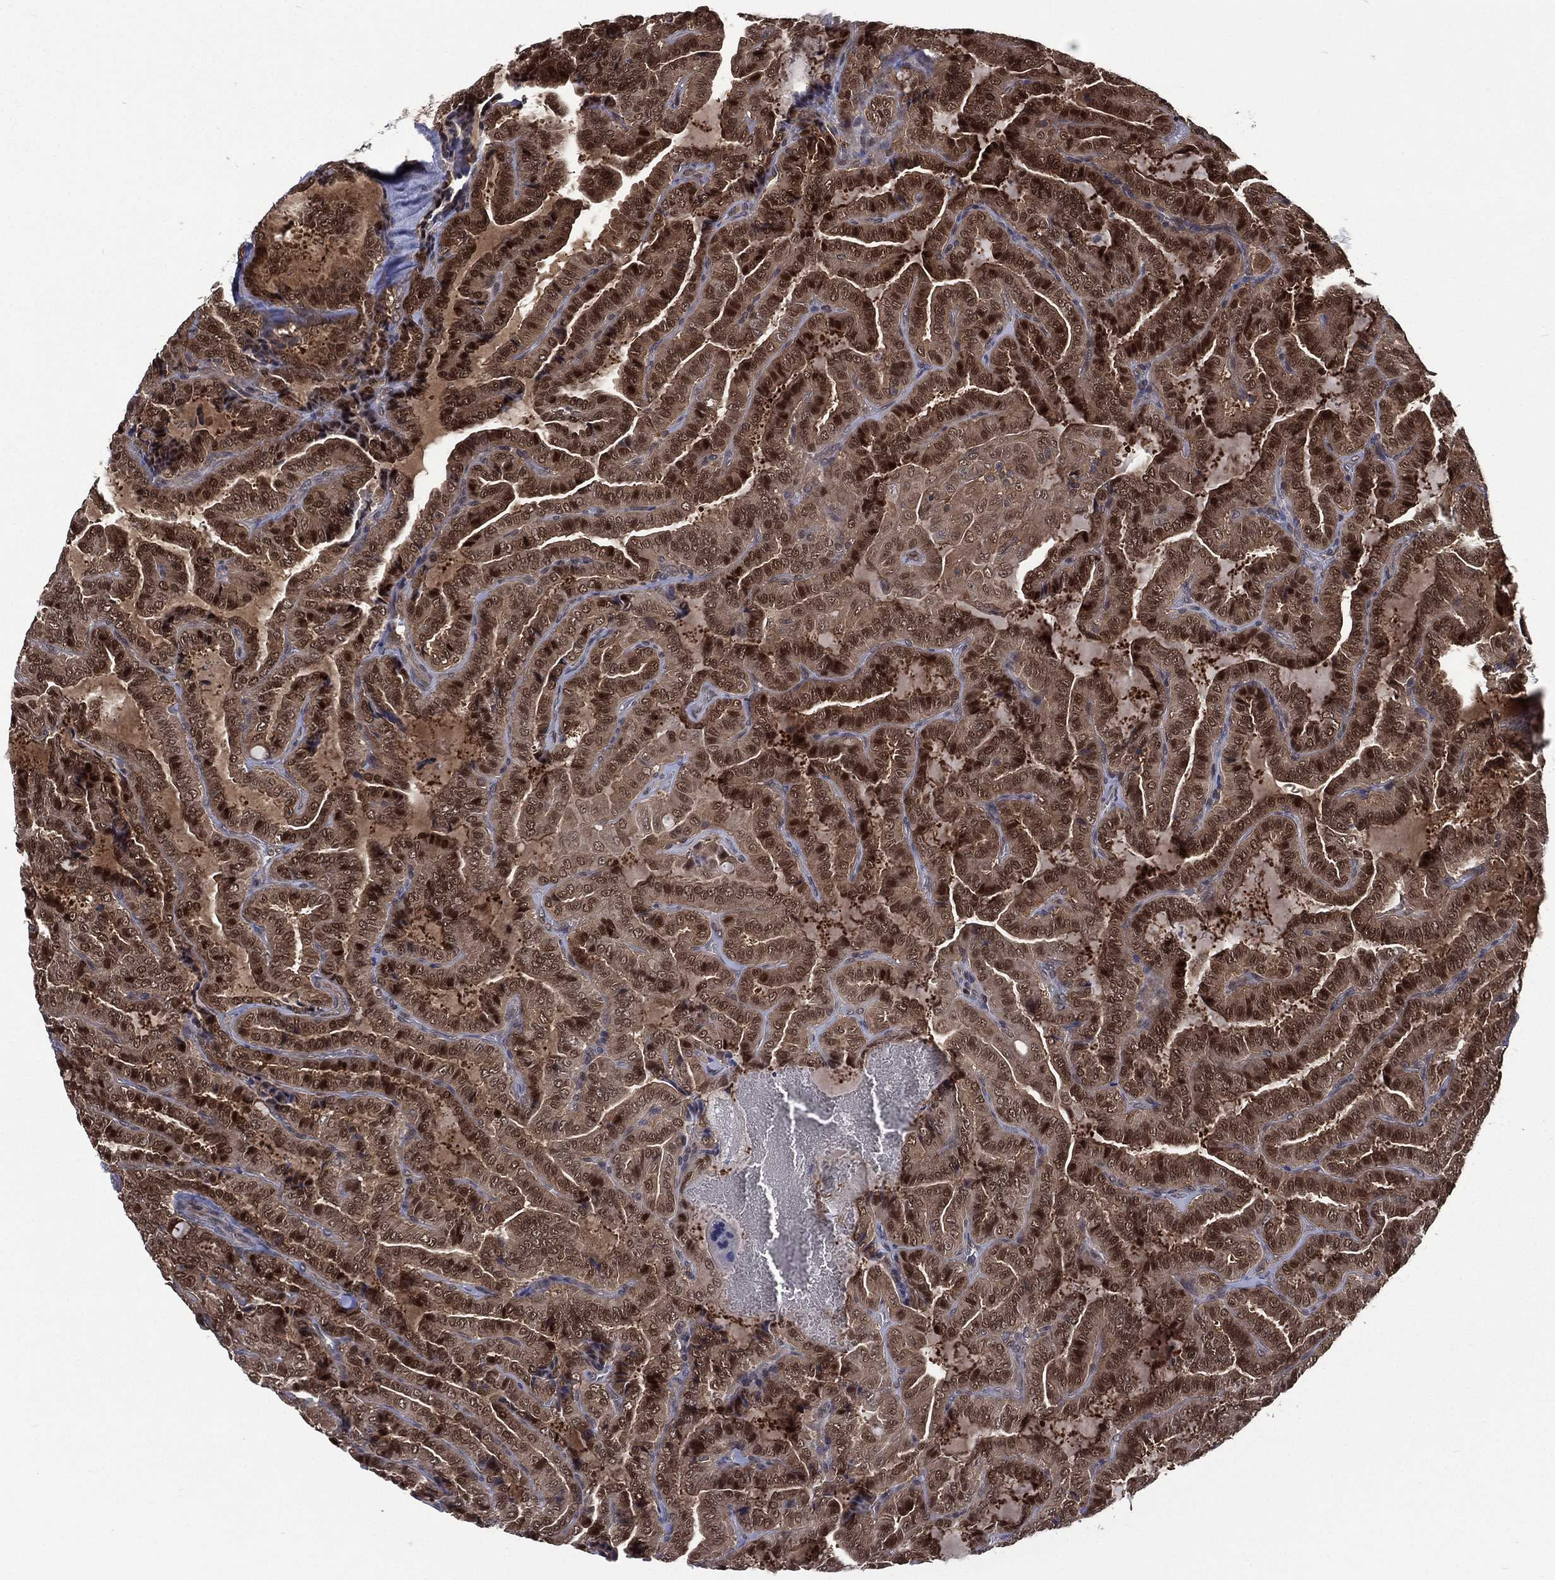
{"staining": {"intensity": "strong", "quantity": ">75%", "location": "cytoplasmic/membranous,nuclear"}, "tissue": "thyroid cancer", "cell_type": "Tumor cells", "image_type": "cancer", "snomed": [{"axis": "morphology", "description": "Papillary adenocarcinoma, NOS"}, {"axis": "topography", "description": "Thyroid gland"}], "caption": "This image demonstrates papillary adenocarcinoma (thyroid) stained with IHC to label a protein in brown. The cytoplasmic/membranous and nuclear of tumor cells show strong positivity for the protein. Nuclei are counter-stained blue.", "gene": "MTAP", "patient": {"sex": "female", "age": 39}}